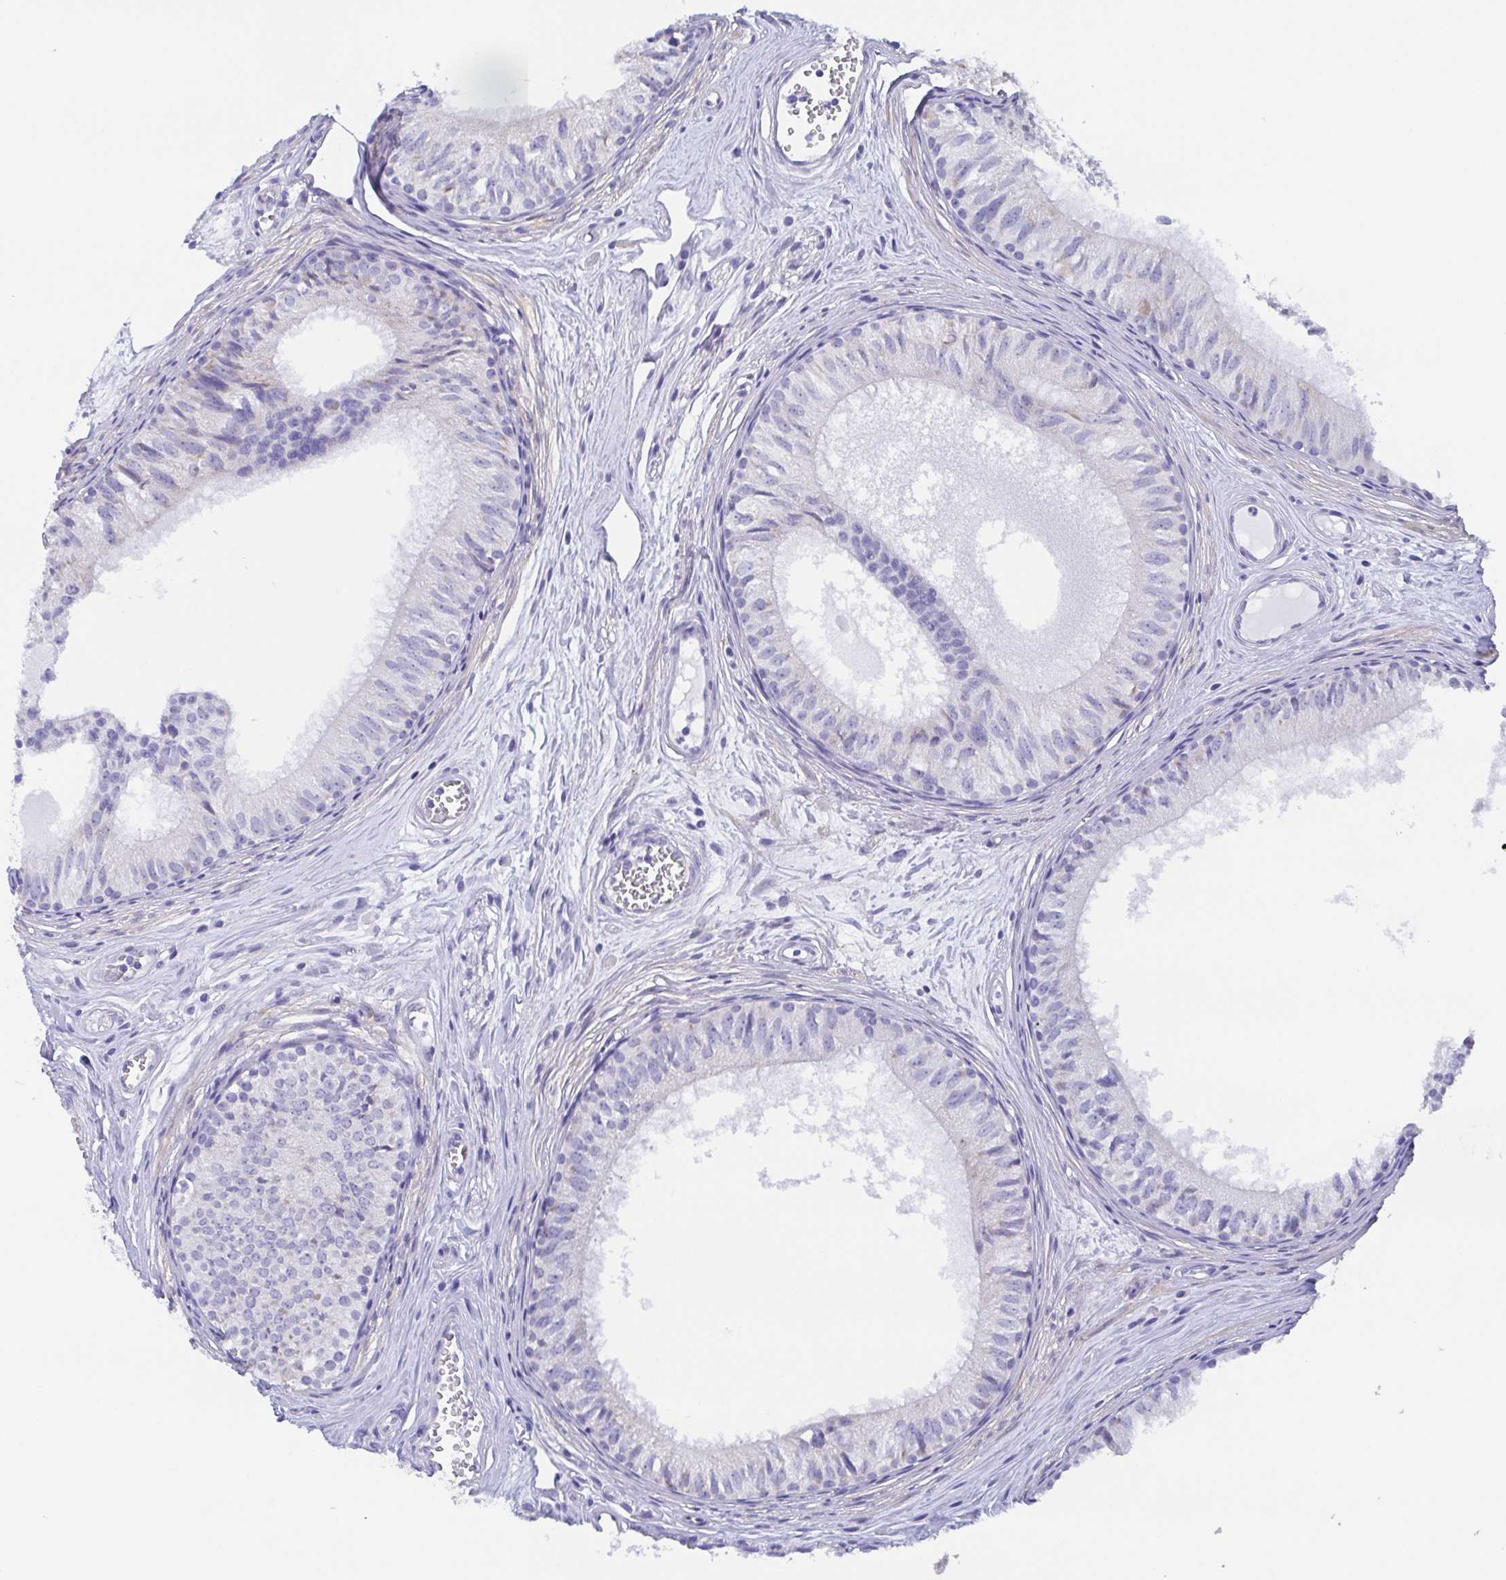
{"staining": {"intensity": "moderate", "quantity": "<25%", "location": "cytoplasmic/membranous"}, "tissue": "epididymis", "cell_type": "Glandular cells", "image_type": "normal", "snomed": [{"axis": "morphology", "description": "Normal tissue, NOS"}, {"axis": "topography", "description": "Epididymis"}], "caption": "Immunohistochemistry (IHC) of unremarkable human epididymis reveals low levels of moderate cytoplasmic/membranous positivity in about <25% of glandular cells. Using DAB (3,3'-diaminobenzidine) (brown) and hematoxylin (blue) stains, captured at high magnification using brightfield microscopy.", "gene": "MUCL3", "patient": {"sex": "male", "age": 25}}